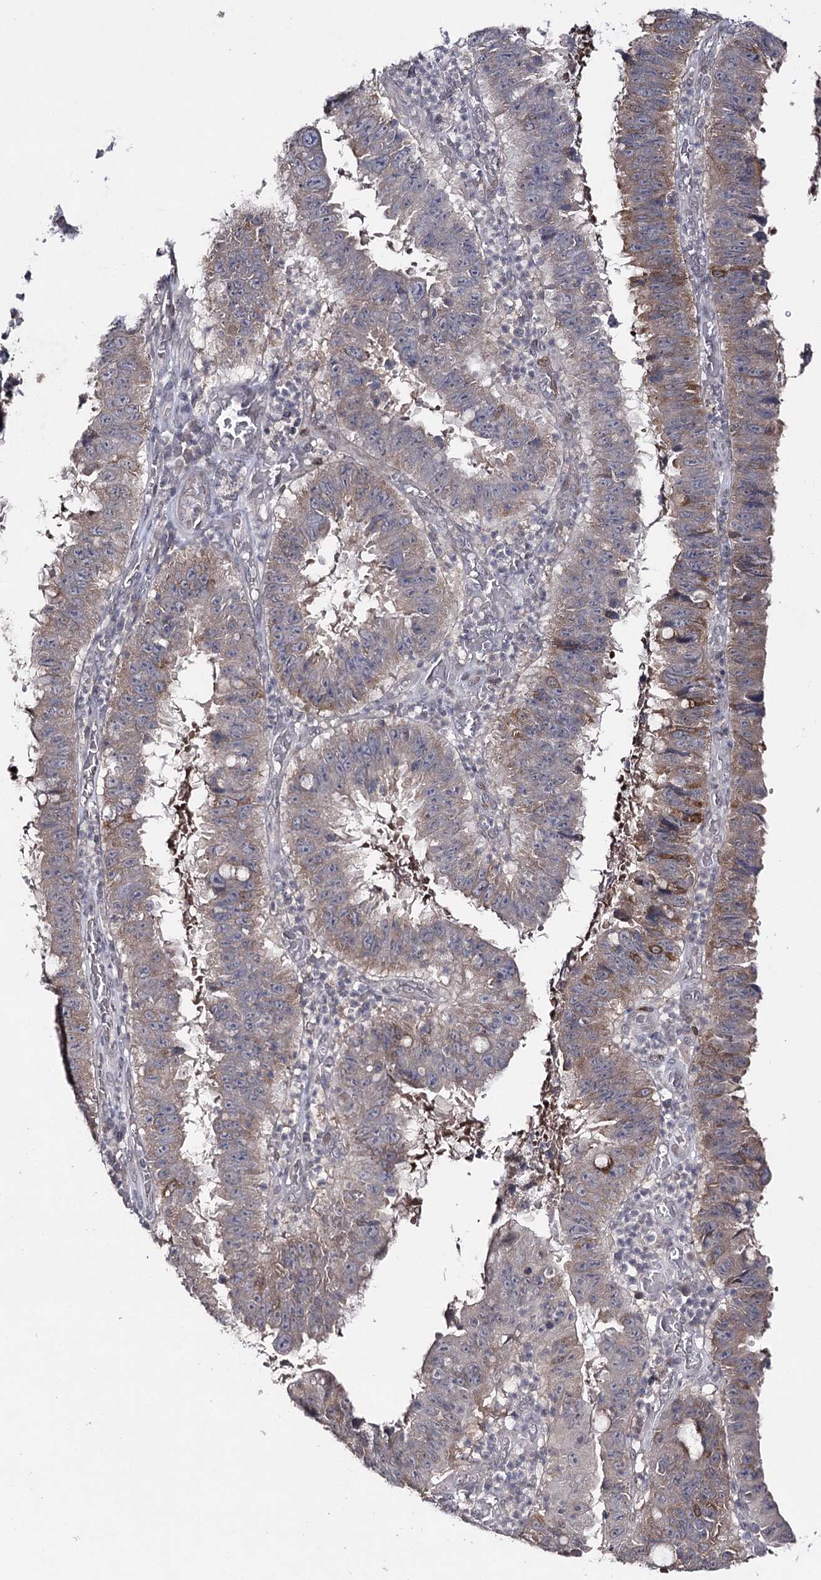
{"staining": {"intensity": "weak", "quantity": "25%-75%", "location": "cytoplasmic/membranous"}, "tissue": "stomach cancer", "cell_type": "Tumor cells", "image_type": "cancer", "snomed": [{"axis": "morphology", "description": "Adenocarcinoma, NOS"}, {"axis": "topography", "description": "Stomach"}], "caption": "A photomicrograph of adenocarcinoma (stomach) stained for a protein exhibits weak cytoplasmic/membranous brown staining in tumor cells. The staining was performed using DAB, with brown indicating positive protein expression. Nuclei are stained blue with hematoxylin.", "gene": "HSD11B2", "patient": {"sex": "male", "age": 59}}